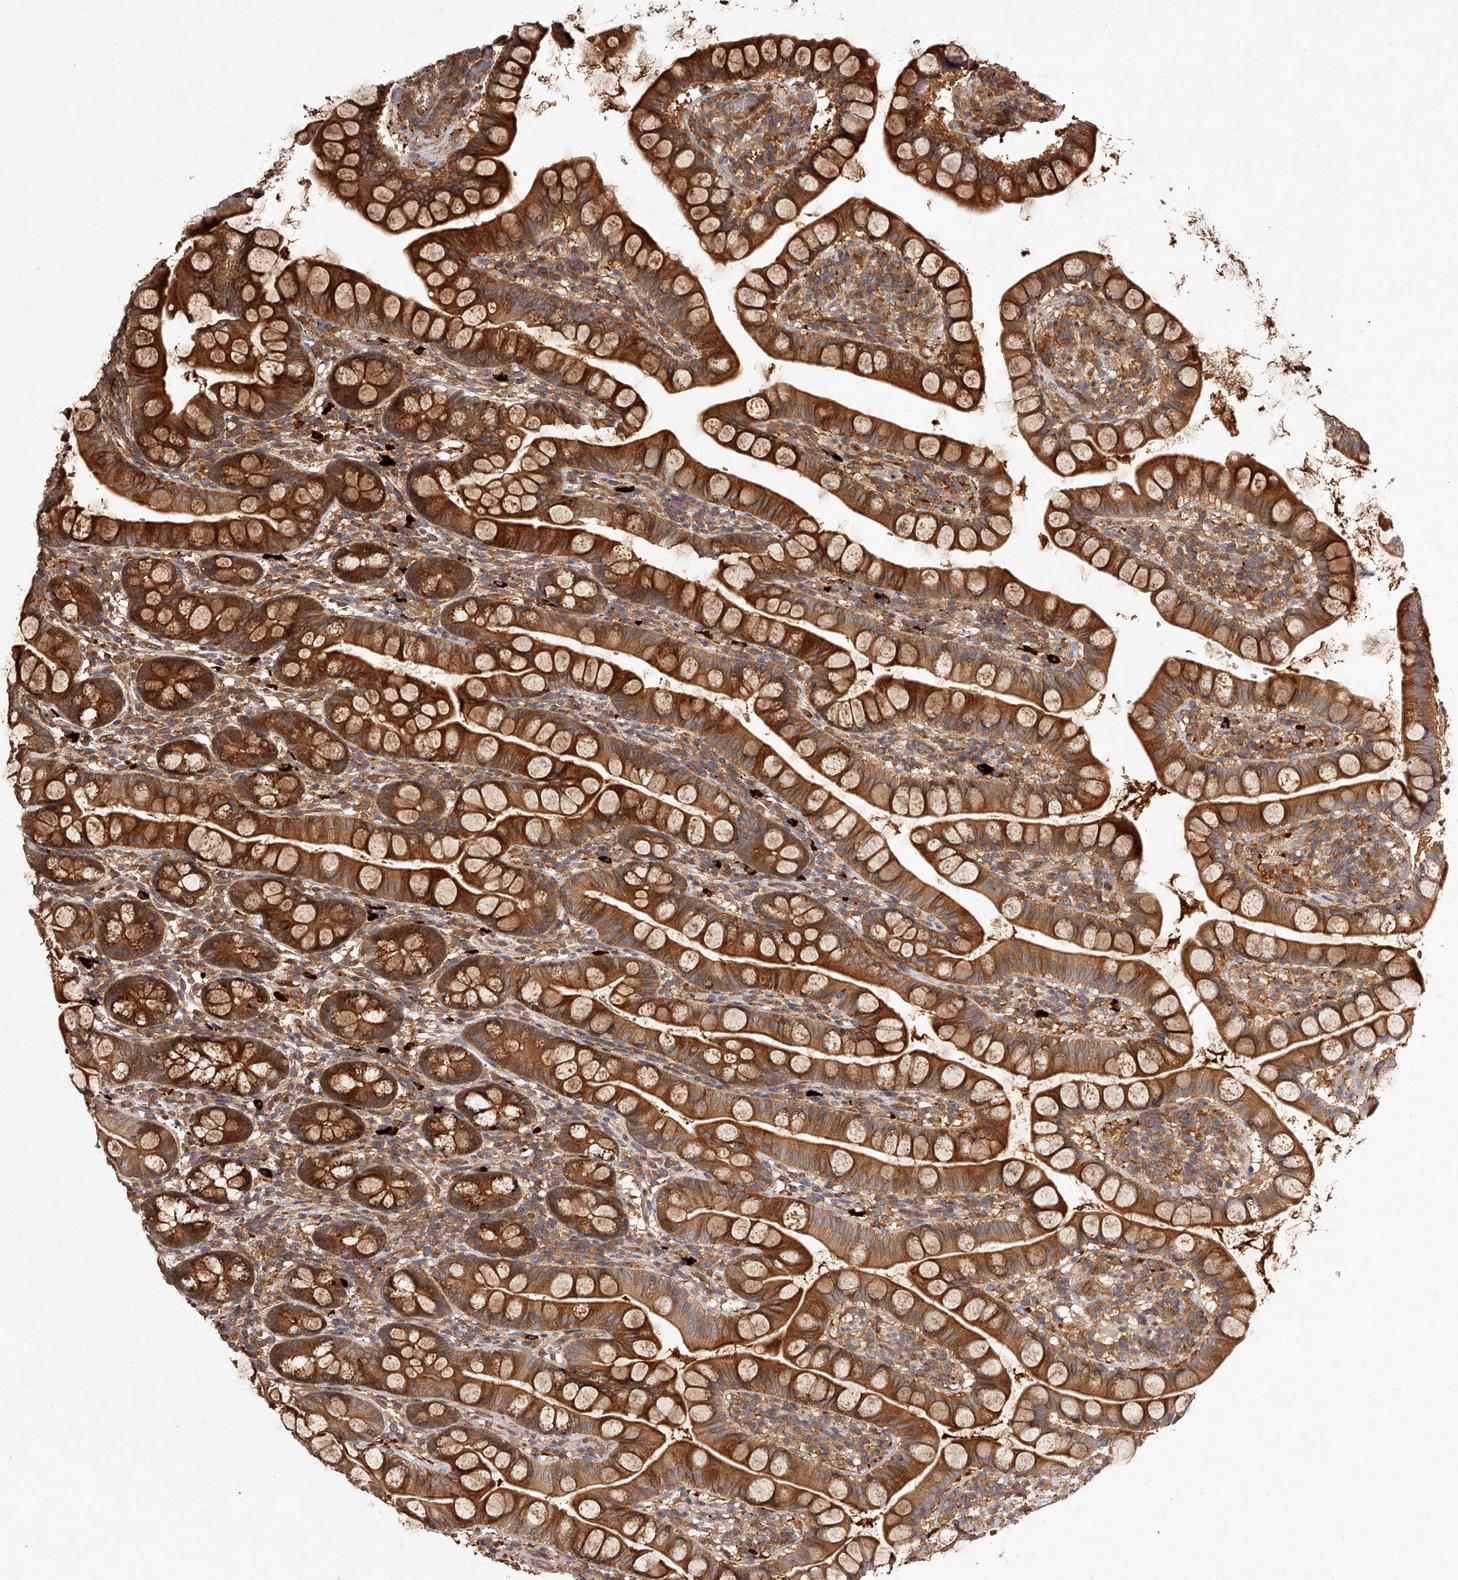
{"staining": {"intensity": "strong", "quantity": ">75%", "location": "cytoplasmic/membranous"}, "tissue": "small intestine", "cell_type": "Glandular cells", "image_type": "normal", "snomed": [{"axis": "morphology", "description": "Normal tissue, NOS"}, {"axis": "topography", "description": "Small intestine"}], "caption": "The photomicrograph exhibits staining of benign small intestine, revealing strong cytoplasmic/membranous protein positivity (brown color) within glandular cells. Nuclei are stained in blue.", "gene": "CRYZL1", "patient": {"sex": "female", "age": 84}}